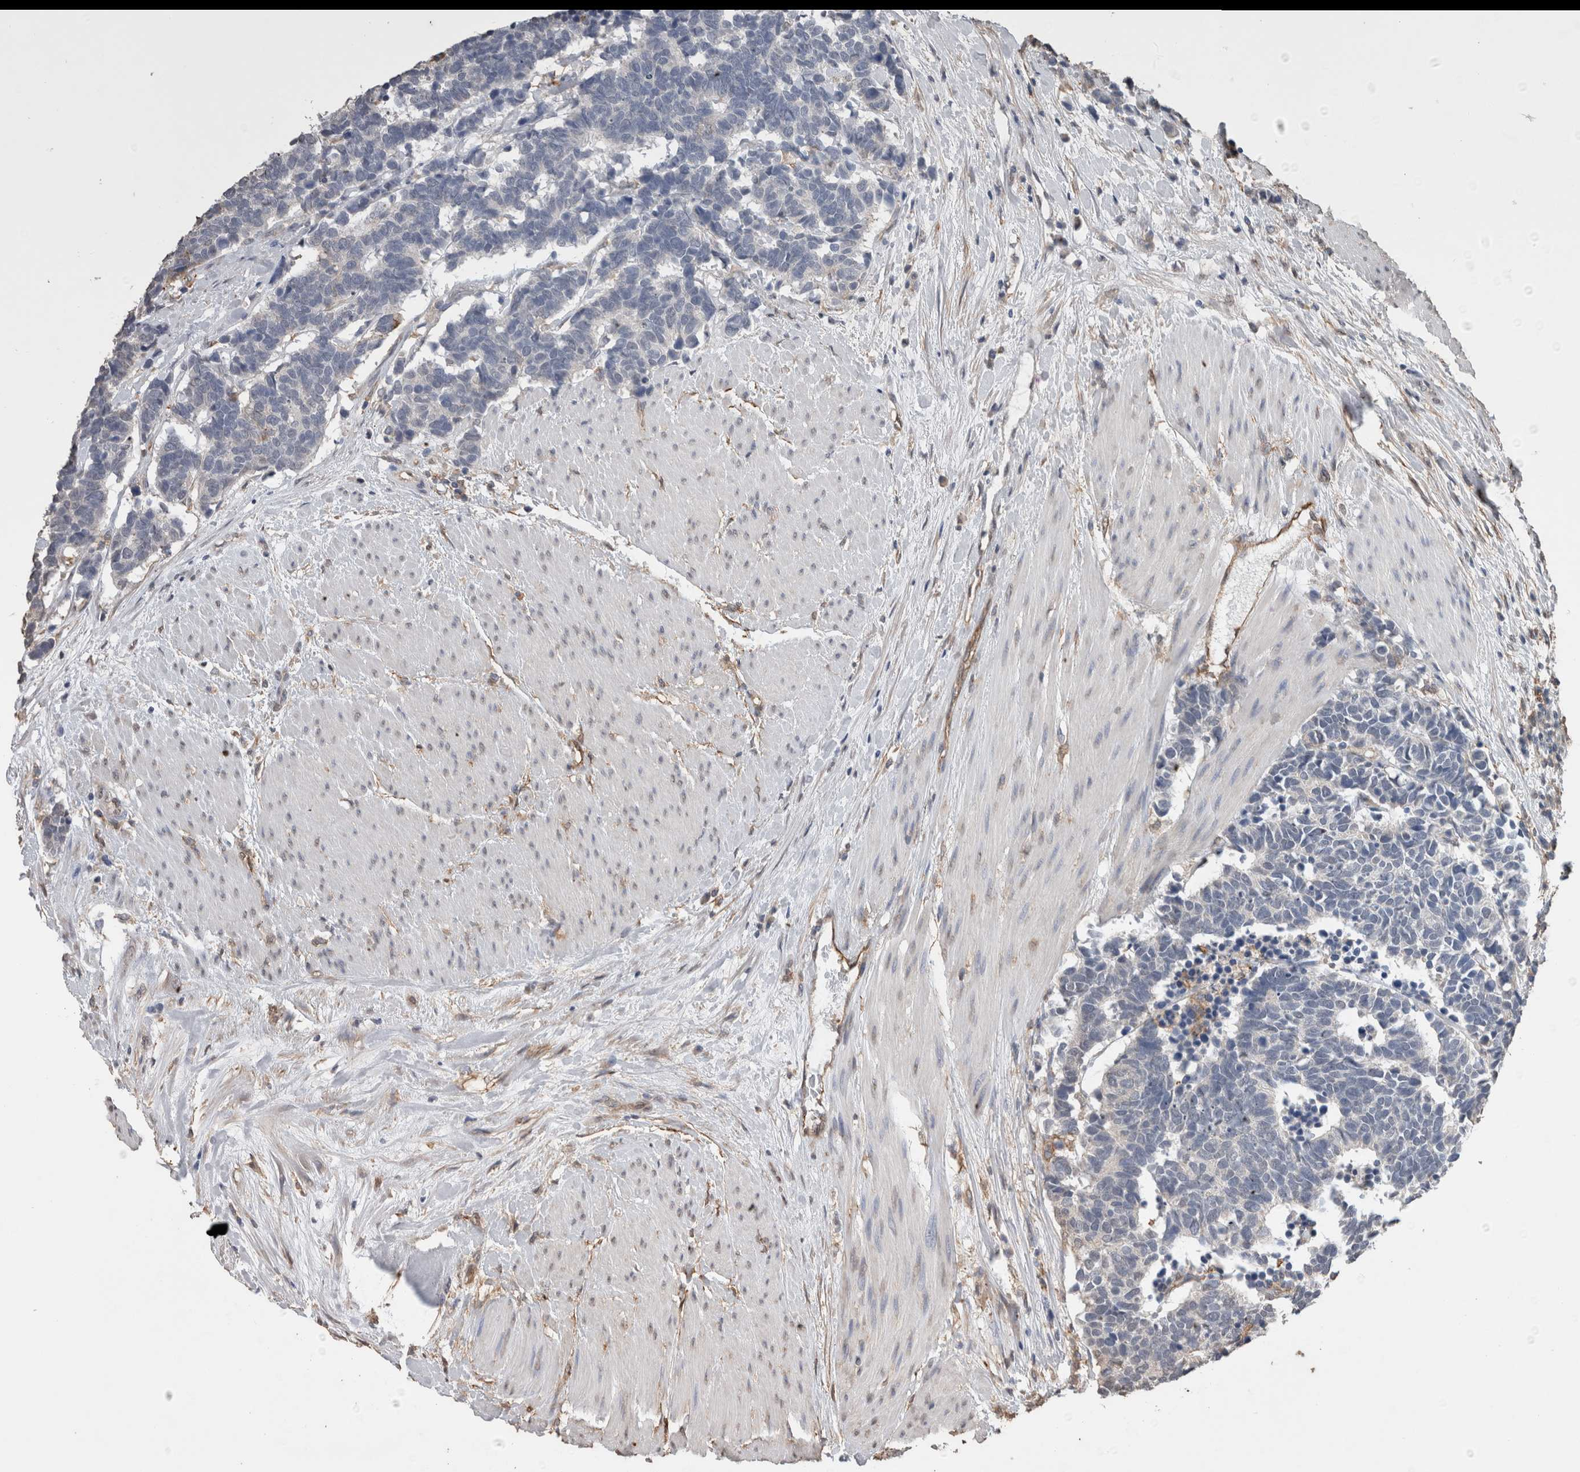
{"staining": {"intensity": "negative", "quantity": "none", "location": "none"}, "tissue": "carcinoid", "cell_type": "Tumor cells", "image_type": "cancer", "snomed": [{"axis": "morphology", "description": "Carcinoma, NOS"}, {"axis": "morphology", "description": "Carcinoid, malignant, NOS"}, {"axis": "topography", "description": "Urinary bladder"}], "caption": "Immunohistochemistry of human carcinoma demonstrates no staining in tumor cells.", "gene": "S100A10", "patient": {"sex": "male", "age": 57}}